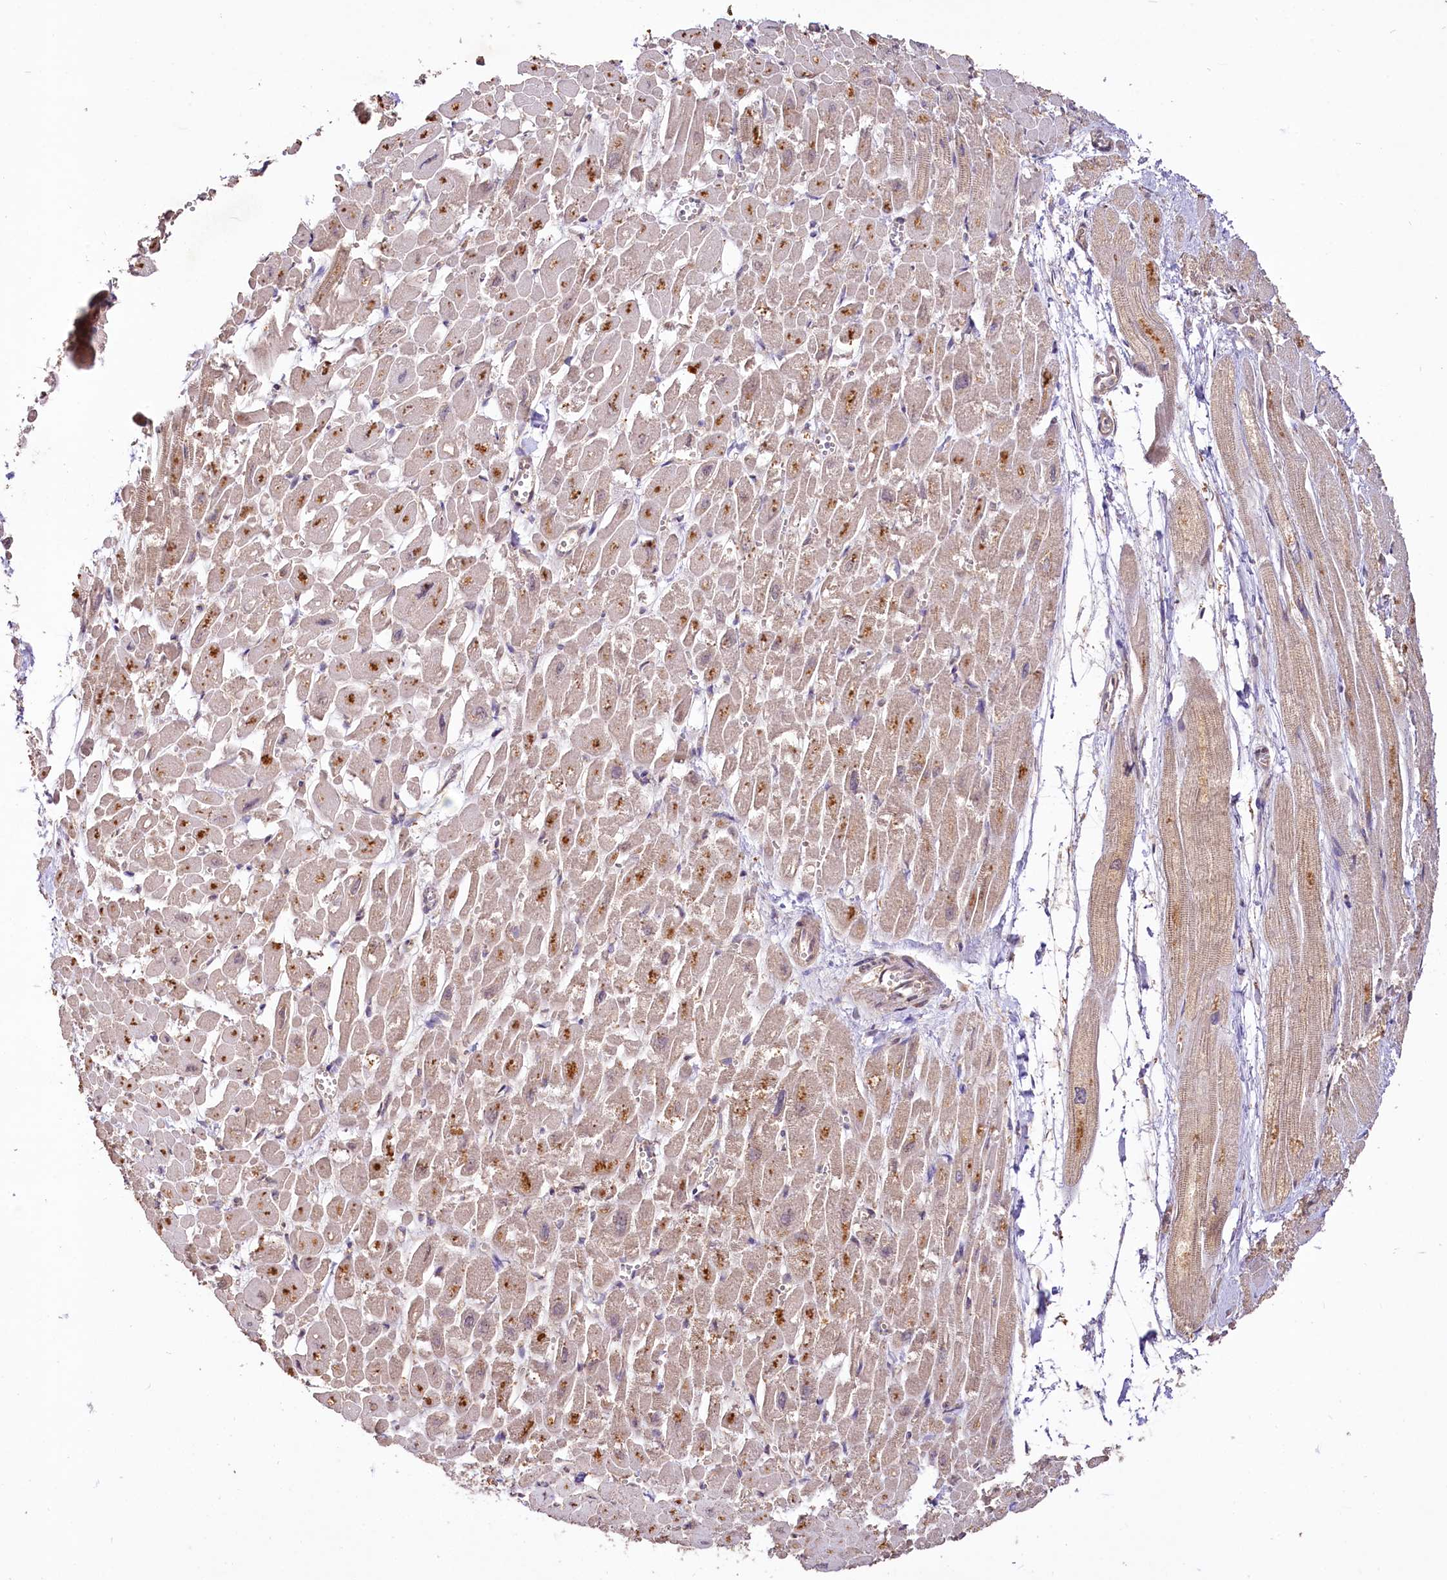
{"staining": {"intensity": "moderate", "quantity": "25%-75%", "location": "cytoplasmic/membranous,nuclear"}, "tissue": "heart muscle", "cell_type": "Cardiomyocytes", "image_type": "normal", "snomed": [{"axis": "morphology", "description": "Normal tissue, NOS"}, {"axis": "topography", "description": "Heart"}], "caption": "The photomicrograph reveals immunohistochemical staining of normal heart muscle. There is moderate cytoplasmic/membranous,nuclear expression is seen in approximately 25%-75% of cardiomyocytes.", "gene": "RRP8", "patient": {"sex": "male", "age": 54}}